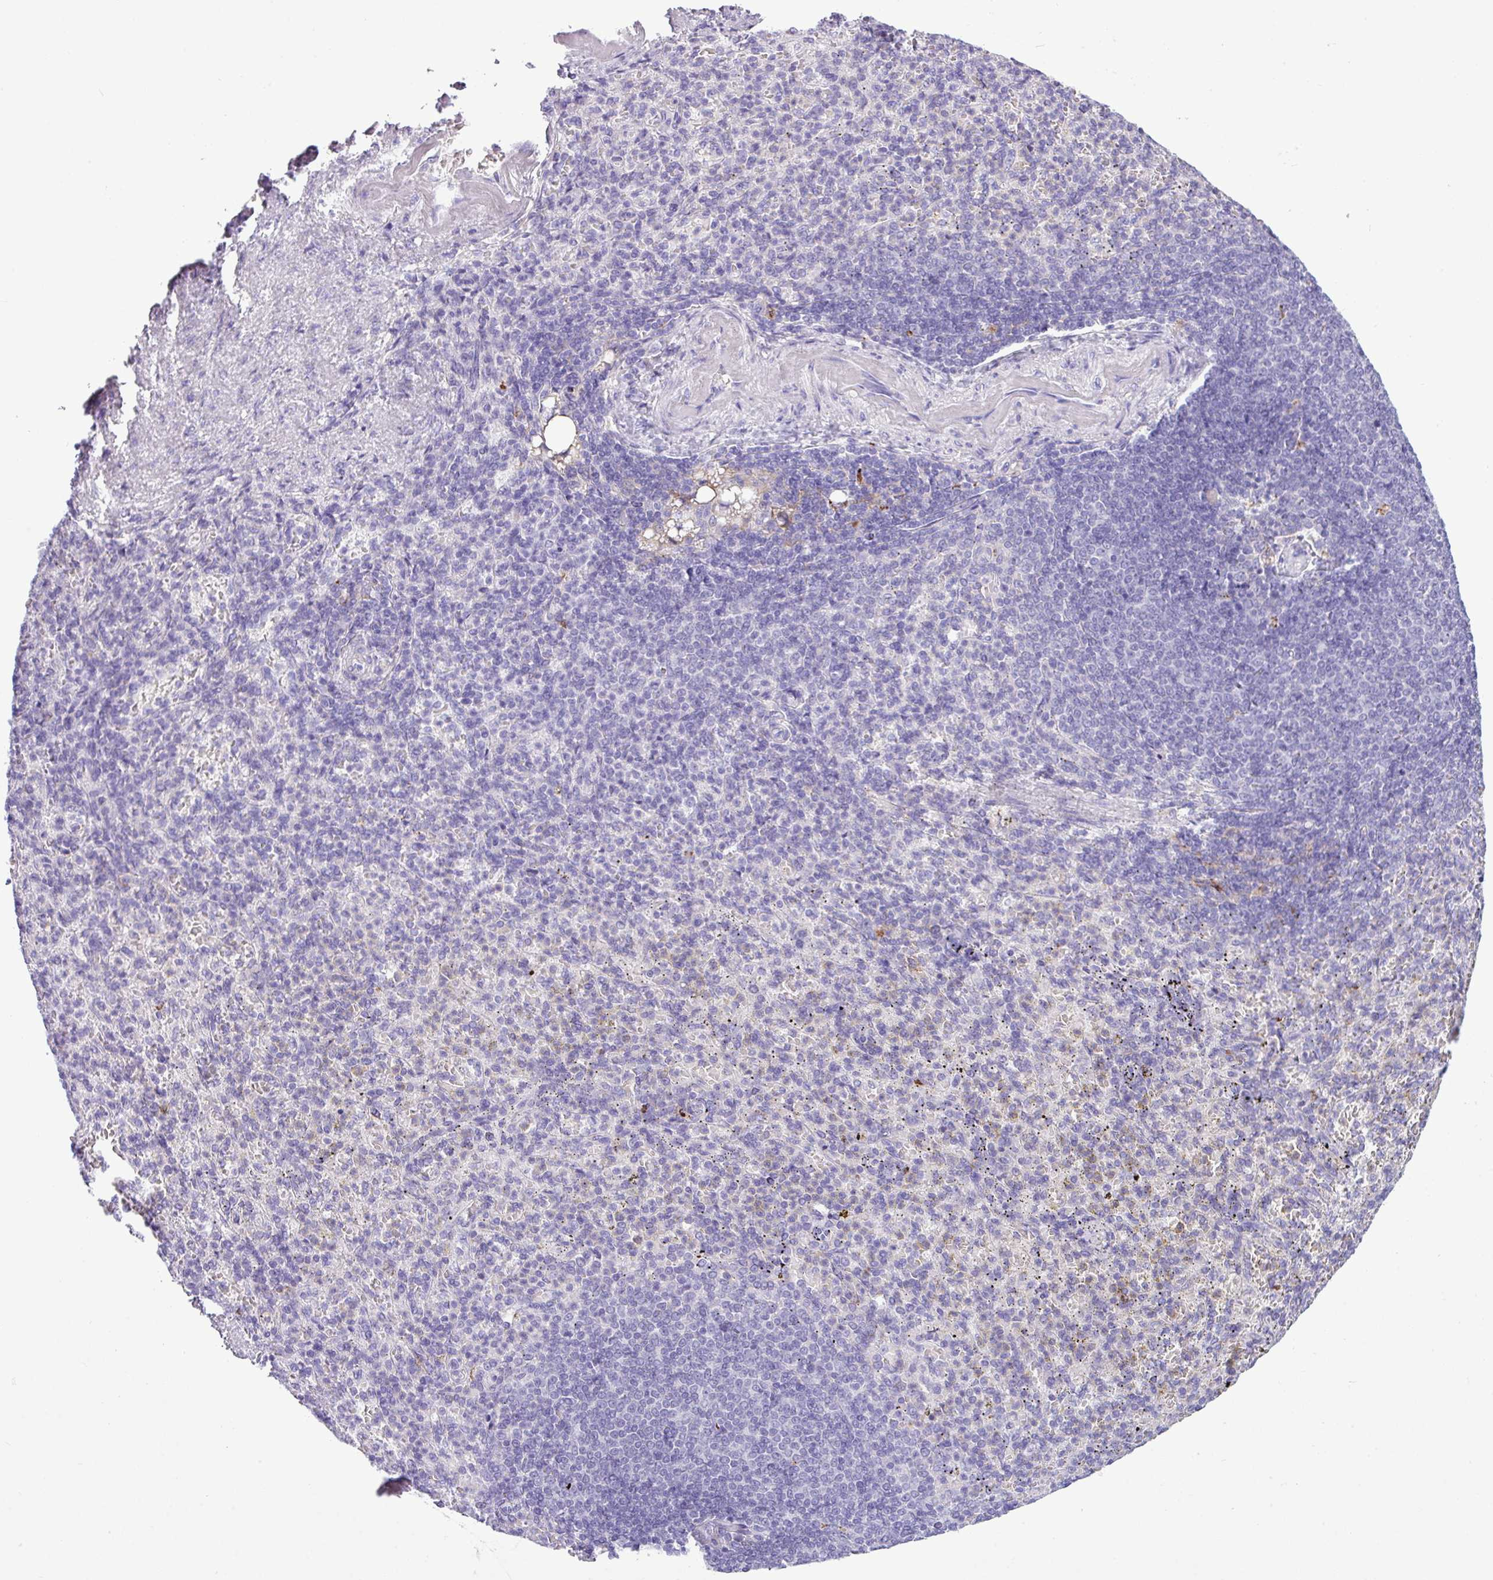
{"staining": {"intensity": "negative", "quantity": "none", "location": "none"}, "tissue": "spleen", "cell_type": "Cells in red pulp", "image_type": "normal", "snomed": [{"axis": "morphology", "description": "Normal tissue, NOS"}, {"axis": "topography", "description": "Spleen"}], "caption": "A high-resolution histopathology image shows immunohistochemistry (IHC) staining of normal spleen, which demonstrates no significant staining in cells in red pulp. (Brightfield microscopy of DAB (3,3'-diaminobenzidine) immunohistochemistry (IHC) at high magnification).", "gene": "RBMXL2", "patient": {"sex": "female", "age": 74}}